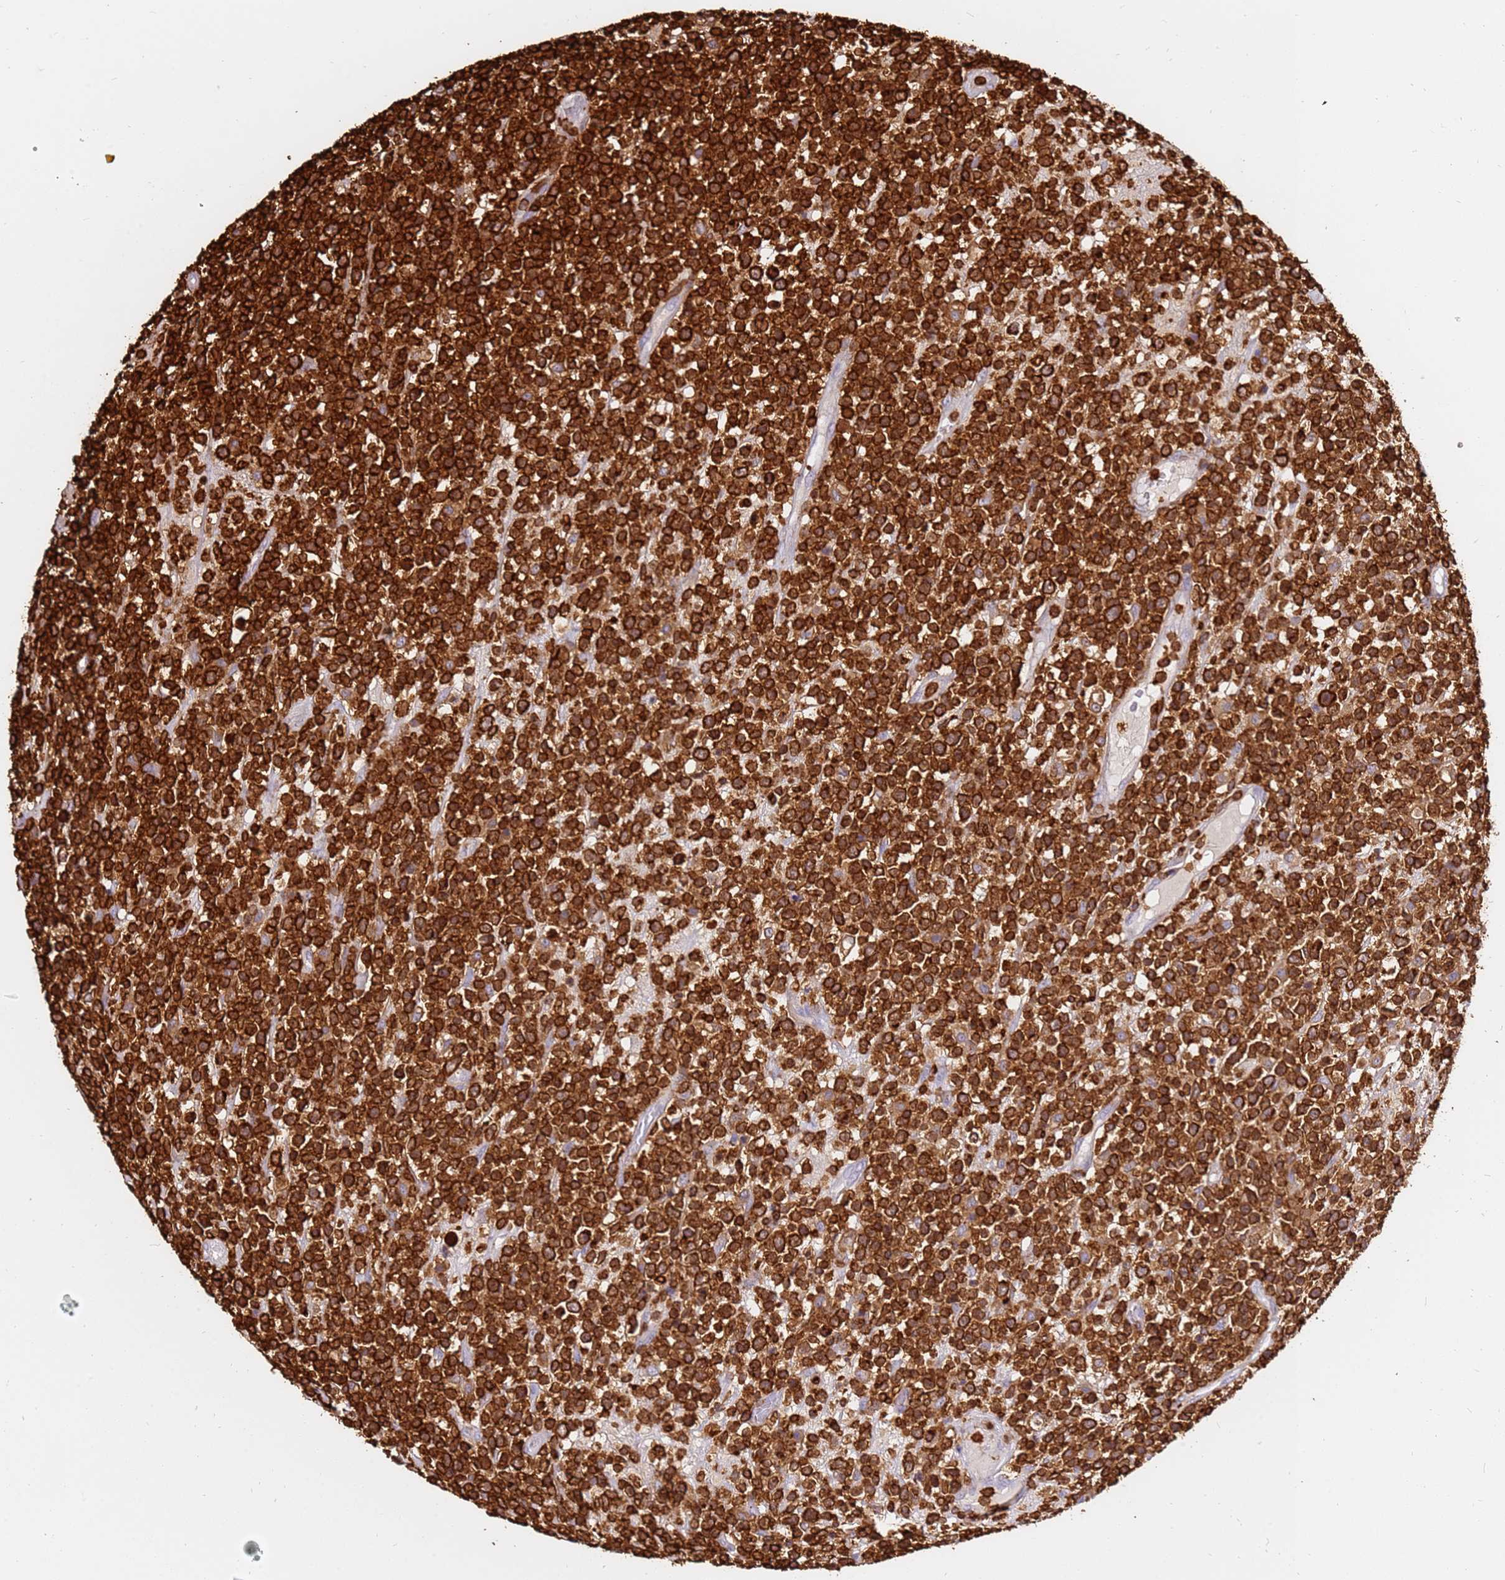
{"staining": {"intensity": "strong", "quantity": ">75%", "location": "cytoplasmic/membranous"}, "tissue": "lymphoma", "cell_type": "Tumor cells", "image_type": "cancer", "snomed": [{"axis": "morphology", "description": "Malignant lymphoma, non-Hodgkin's type, High grade"}, {"axis": "topography", "description": "Colon"}], "caption": "Brown immunohistochemical staining in malignant lymphoma, non-Hodgkin's type (high-grade) reveals strong cytoplasmic/membranous staining in approximately >75% of tumor cells.", "gene": "CORO1A", "patient": {"sex": "female", "age": 53}}